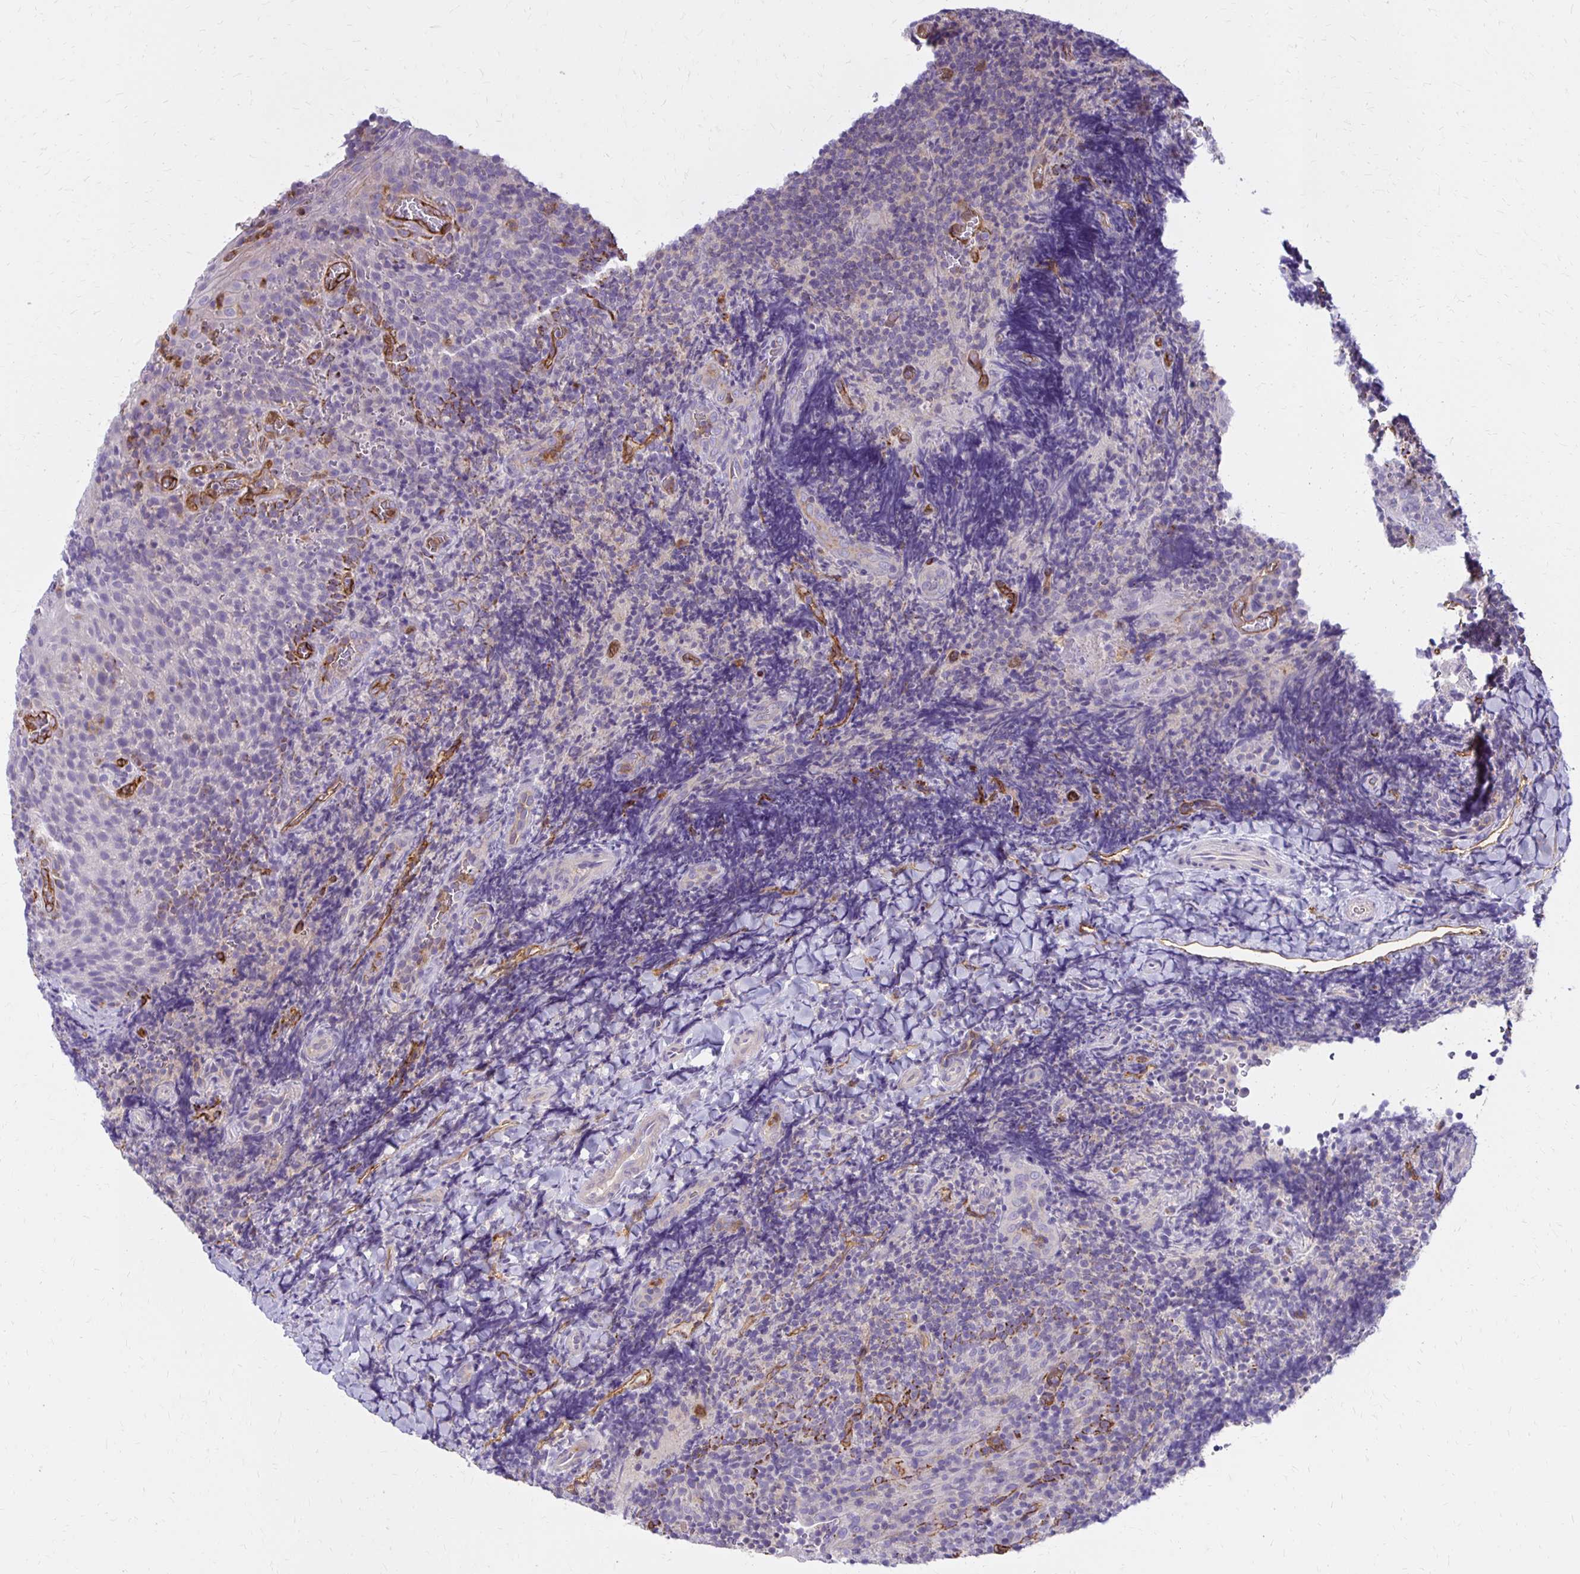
{"staining": {"intensity": "negative", "quantity": "none", "location": "none"}, "tissue": "tonsil", "cell_type": "Germinal center cells", "image_type": "normal", "snomed": [{"axis": "morphology", "description": "Normal tissue, NOS"}, {"axis": "topography", "description": "Tonsil"}], "caption": "DAB immunohistochemical staining of benign tonsil reveals no significant staining in germinal center cells. (Immunohistochemistry (ihc), brightfield microscopy, high magnification).", "gene": "TTYH1", "patient": {"sex": "male", "age": 17}}